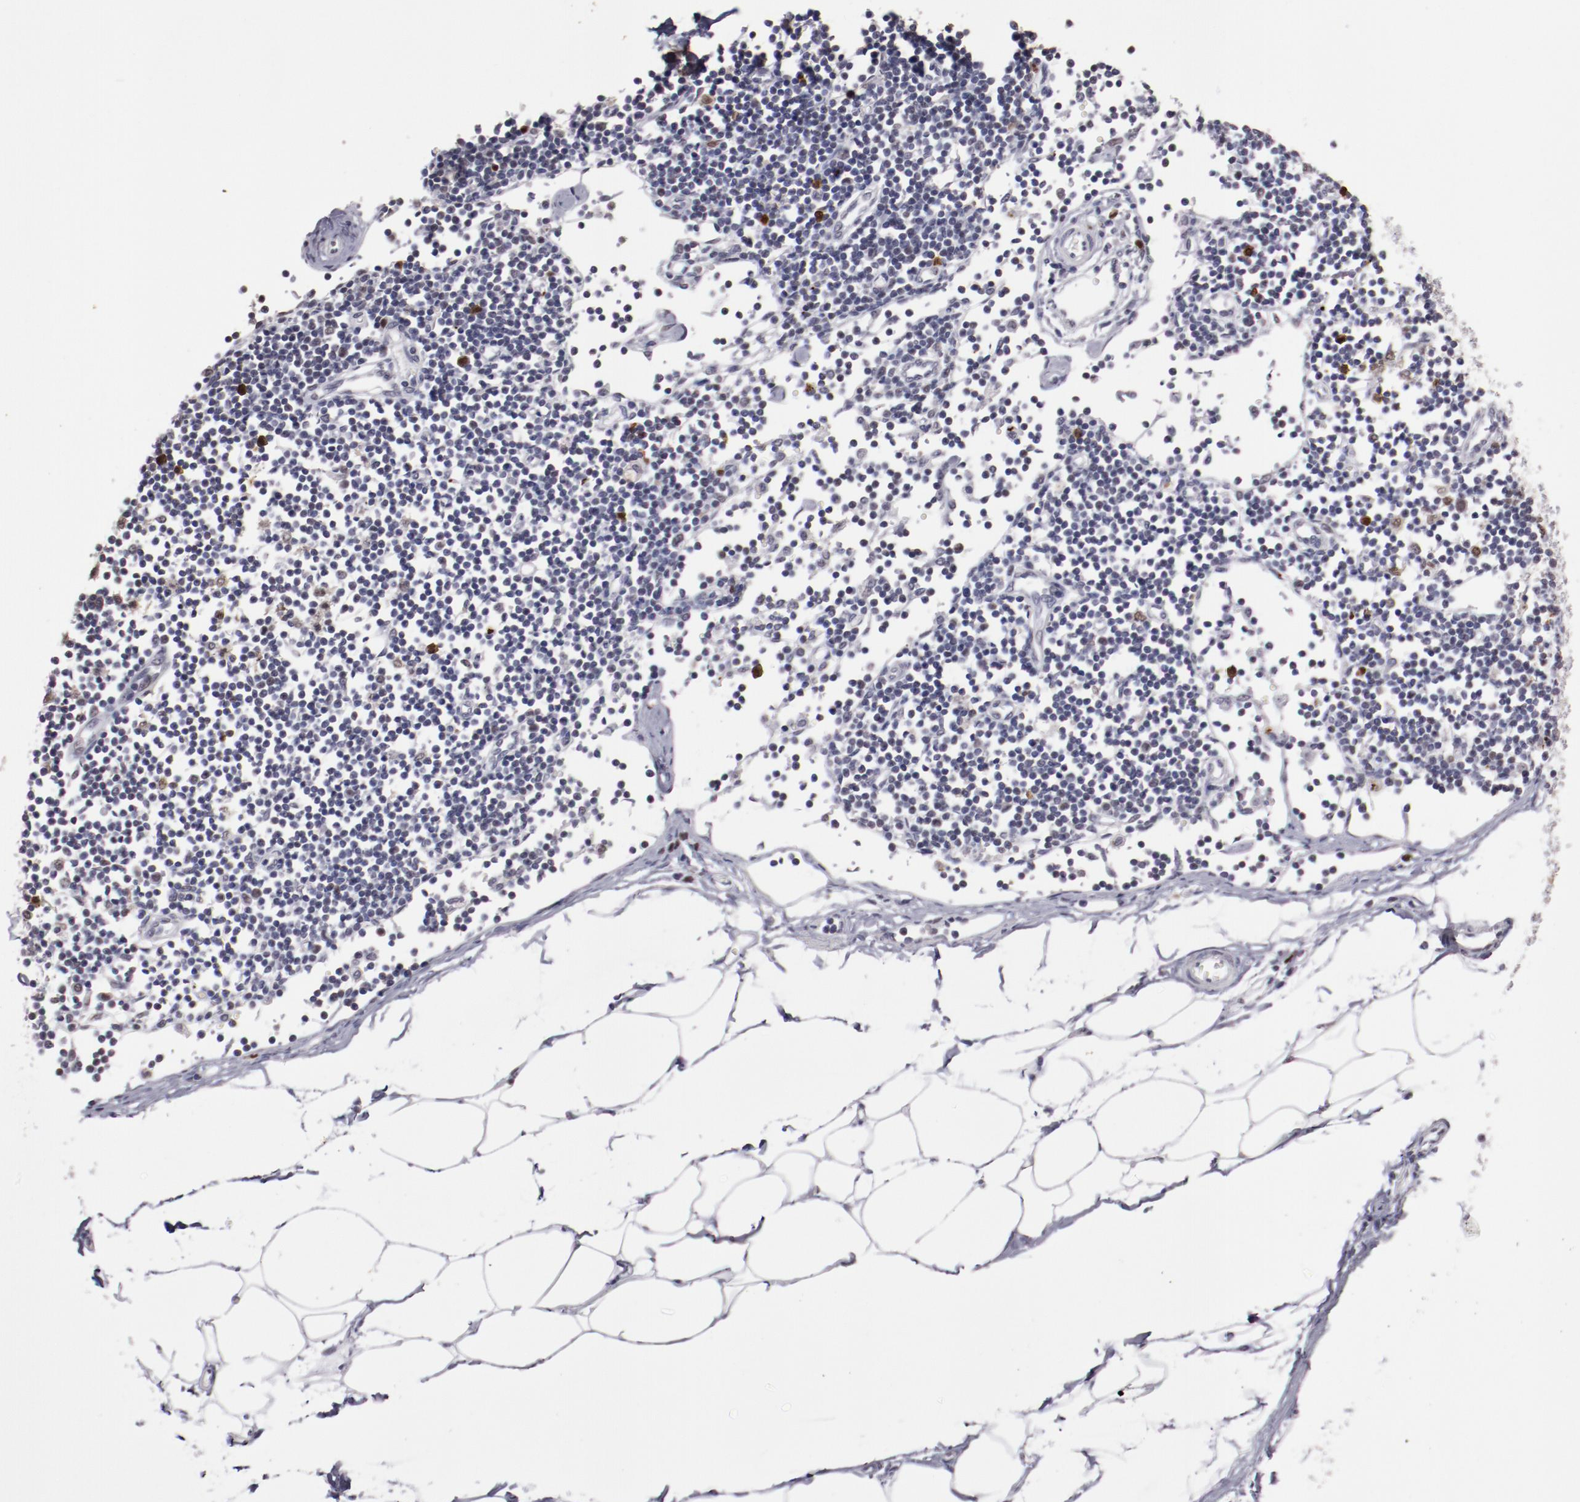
{"staining": {"intensity": "negative", "quantity": "none", "location": "none"}, "tissue": "adipose tissue", "cell_type": "Adipocytes", "image_type": "normal", "snomed": [{"axis": "morphology", "description": "Normal tissue, NOS"}, {"axis": "morphology", "description": "Adenocarcinoma, NOS"}, {"axis": "topography", "description": "Colon"}, {"axis": "topography", "description": "Peripheral nerve tissue"}], "caption": "A high-resolution image shows immunohistochemistry staining of benign adipose tissue, which exhibits no significant expression in adipocytes.", "gene": "IRF4", "patient": {"sex": "male", "age": 14}}